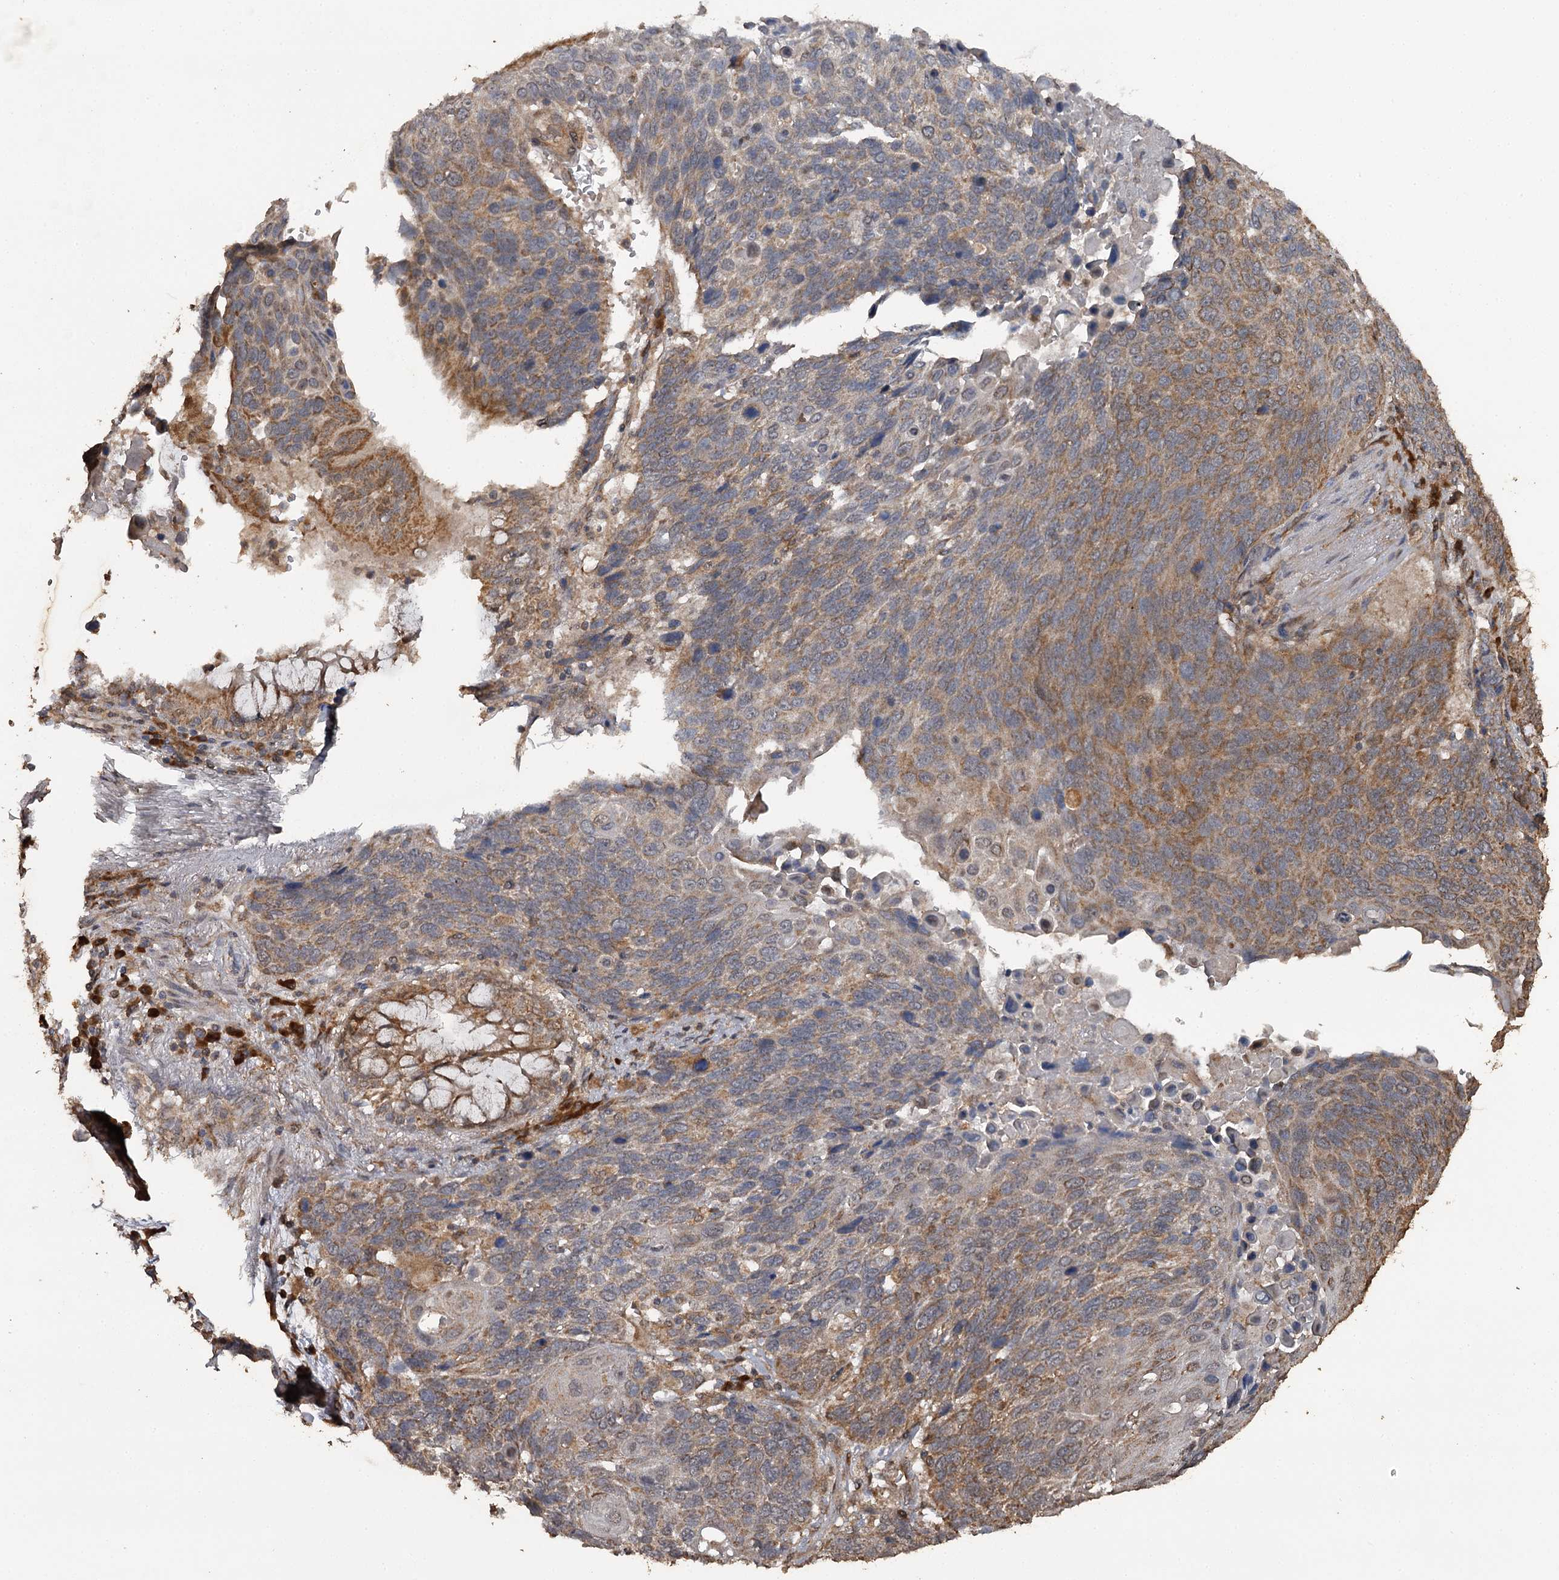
{"staining": {"intensity": "moderate", "quantity": ">75%", "location": "cytoplasmic/membranous"}, "tissue": "lung cancer", "cell_type": "Tumor cells", "image_type": "cancer", "snomed": [{"axis": "morphology", "description": "Squamous cell carcinoma, NOS"}, {"axis": "topography", "description": "Lung"}], "caption": "A brown stain highlights moderate cytoplasmic/membranous expression of a protein in lung cancer tumor cells. (Brightfield microscopy of DAB IHC at high magnification).", "gene": "WIPI1", "patient": {"sex": "male", "age": 66}}